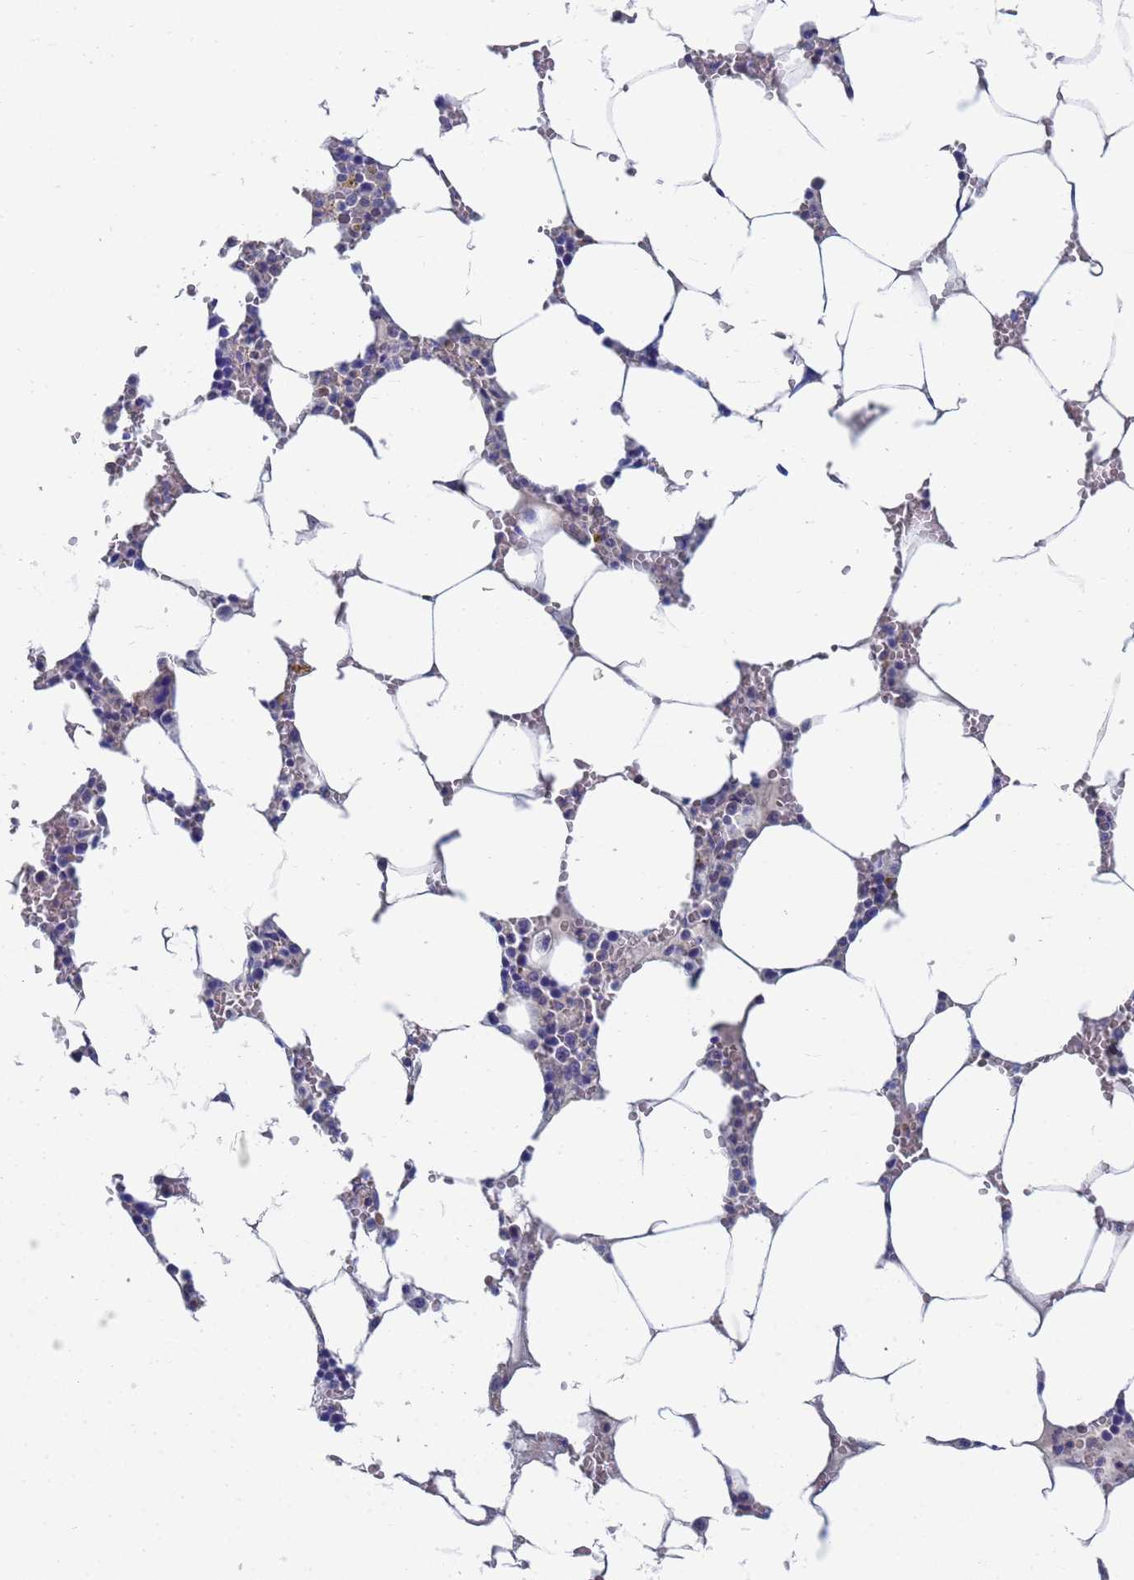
{"staining": {"intensity": "negative", "quantity": "none", "location": "none"}, "tissue": "bone marrow", "cell_type": "Hematopoietic cells", "image_type": "normal", "snomed": [{"axis": "morphology", "description": "Normal tissue, NOS"}, {"axis": "topography", "description": "Bone marrow"}], "caption": "Protein analysis of benign bone marrow shows no significant expression in hematopoietic cells.", "gene": "GCHFR", "patient": {"sex": "male", "age": 70}}